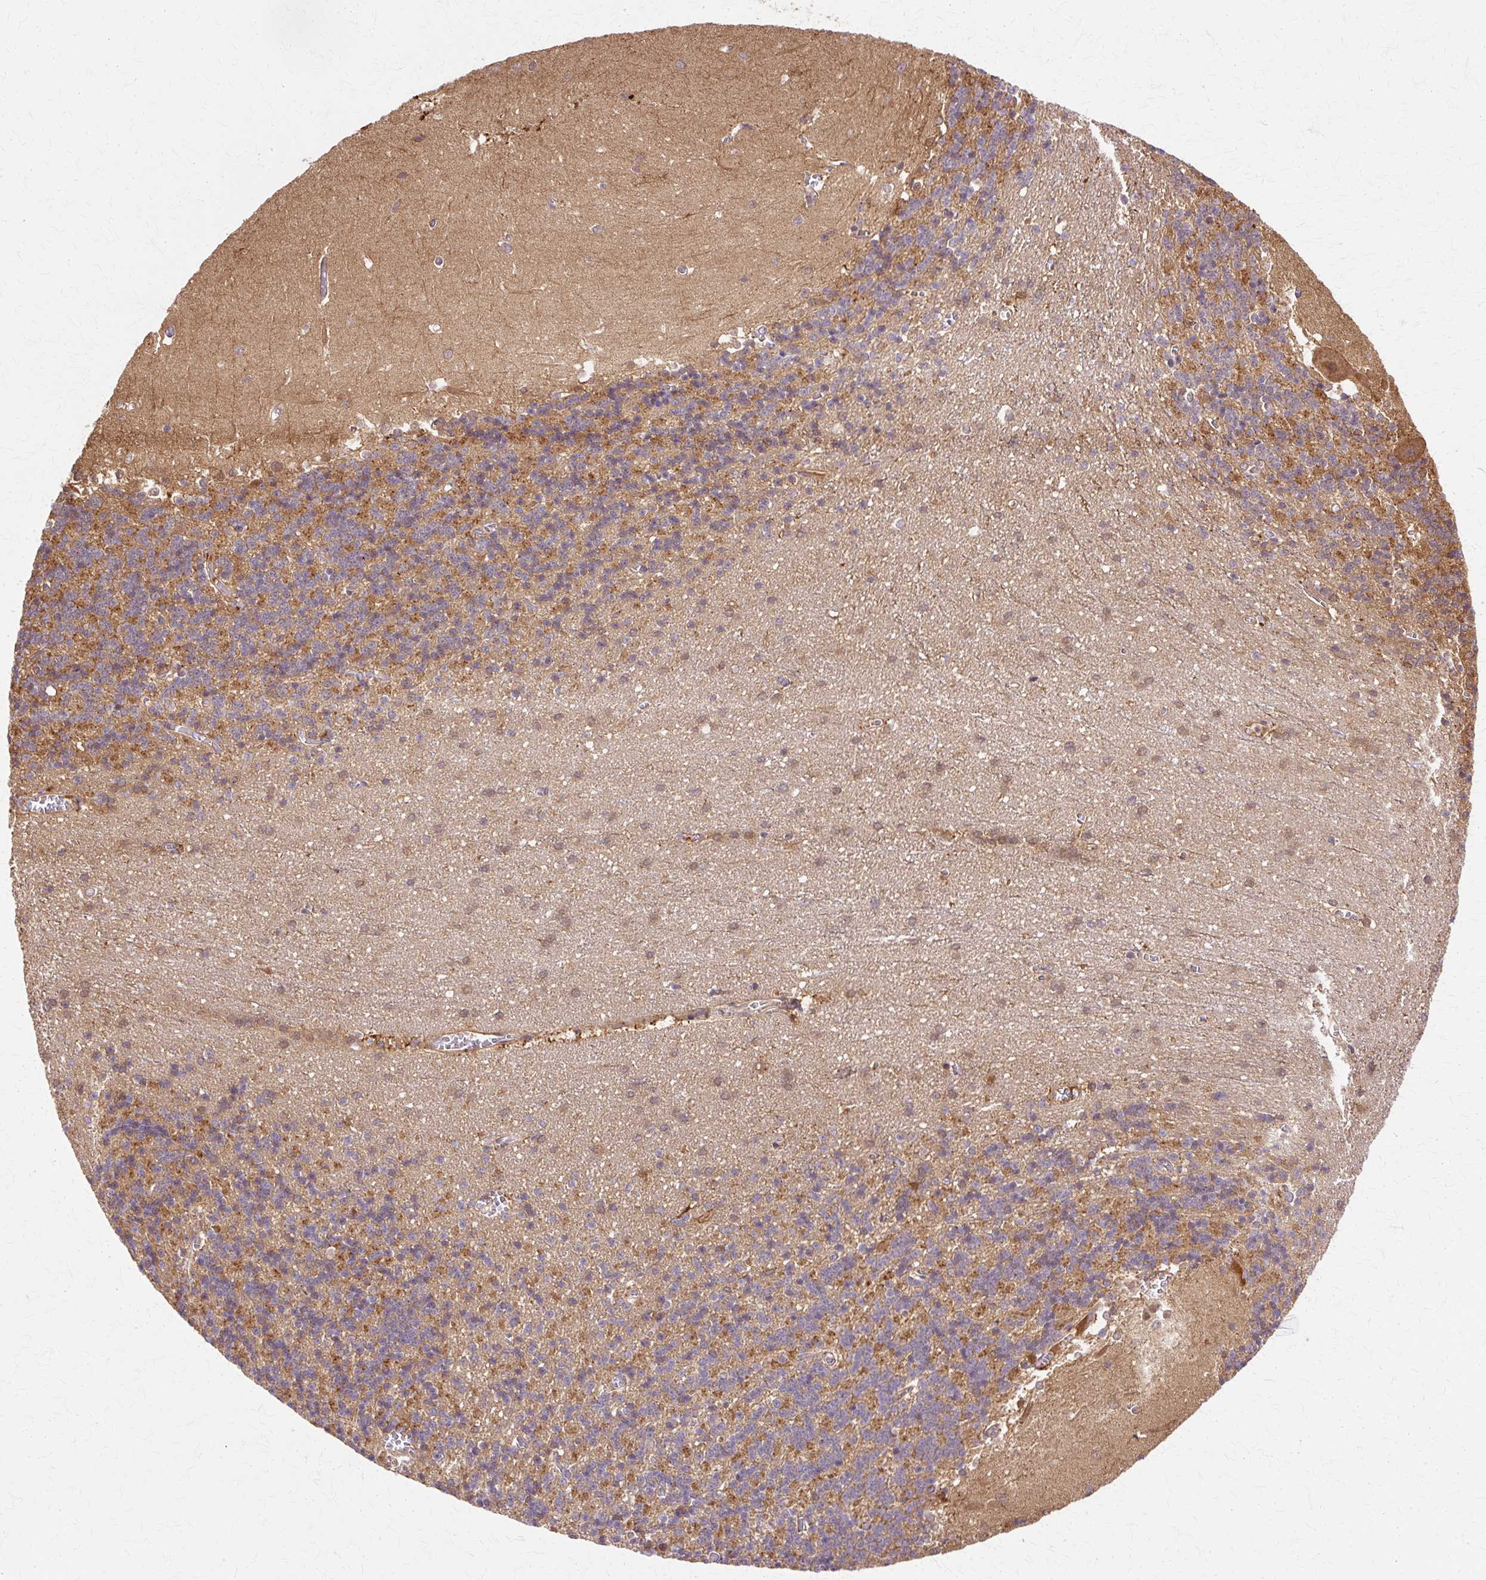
{"staining": {"intensity": "moderate", "quantity": "25%-75%", "location": "cytoplasmic/membranous"}, "tissue": "cerebellum", "cell_type": "Cells in granular layer", "image_type": "normal", "snomed": [{"axis": "morphology", "description": "Normal tissue, NOS"}, {"axis": "topography", "description": "Cerebellum"}], "caption": "Cells in granular layer demonstrate moderate cytoplasmic/membranous positivity in about 25%-75% of cells in unremarkable cerebellum.", "gene": "COPB1", "patient": {"sex": "male", "age": 37}}